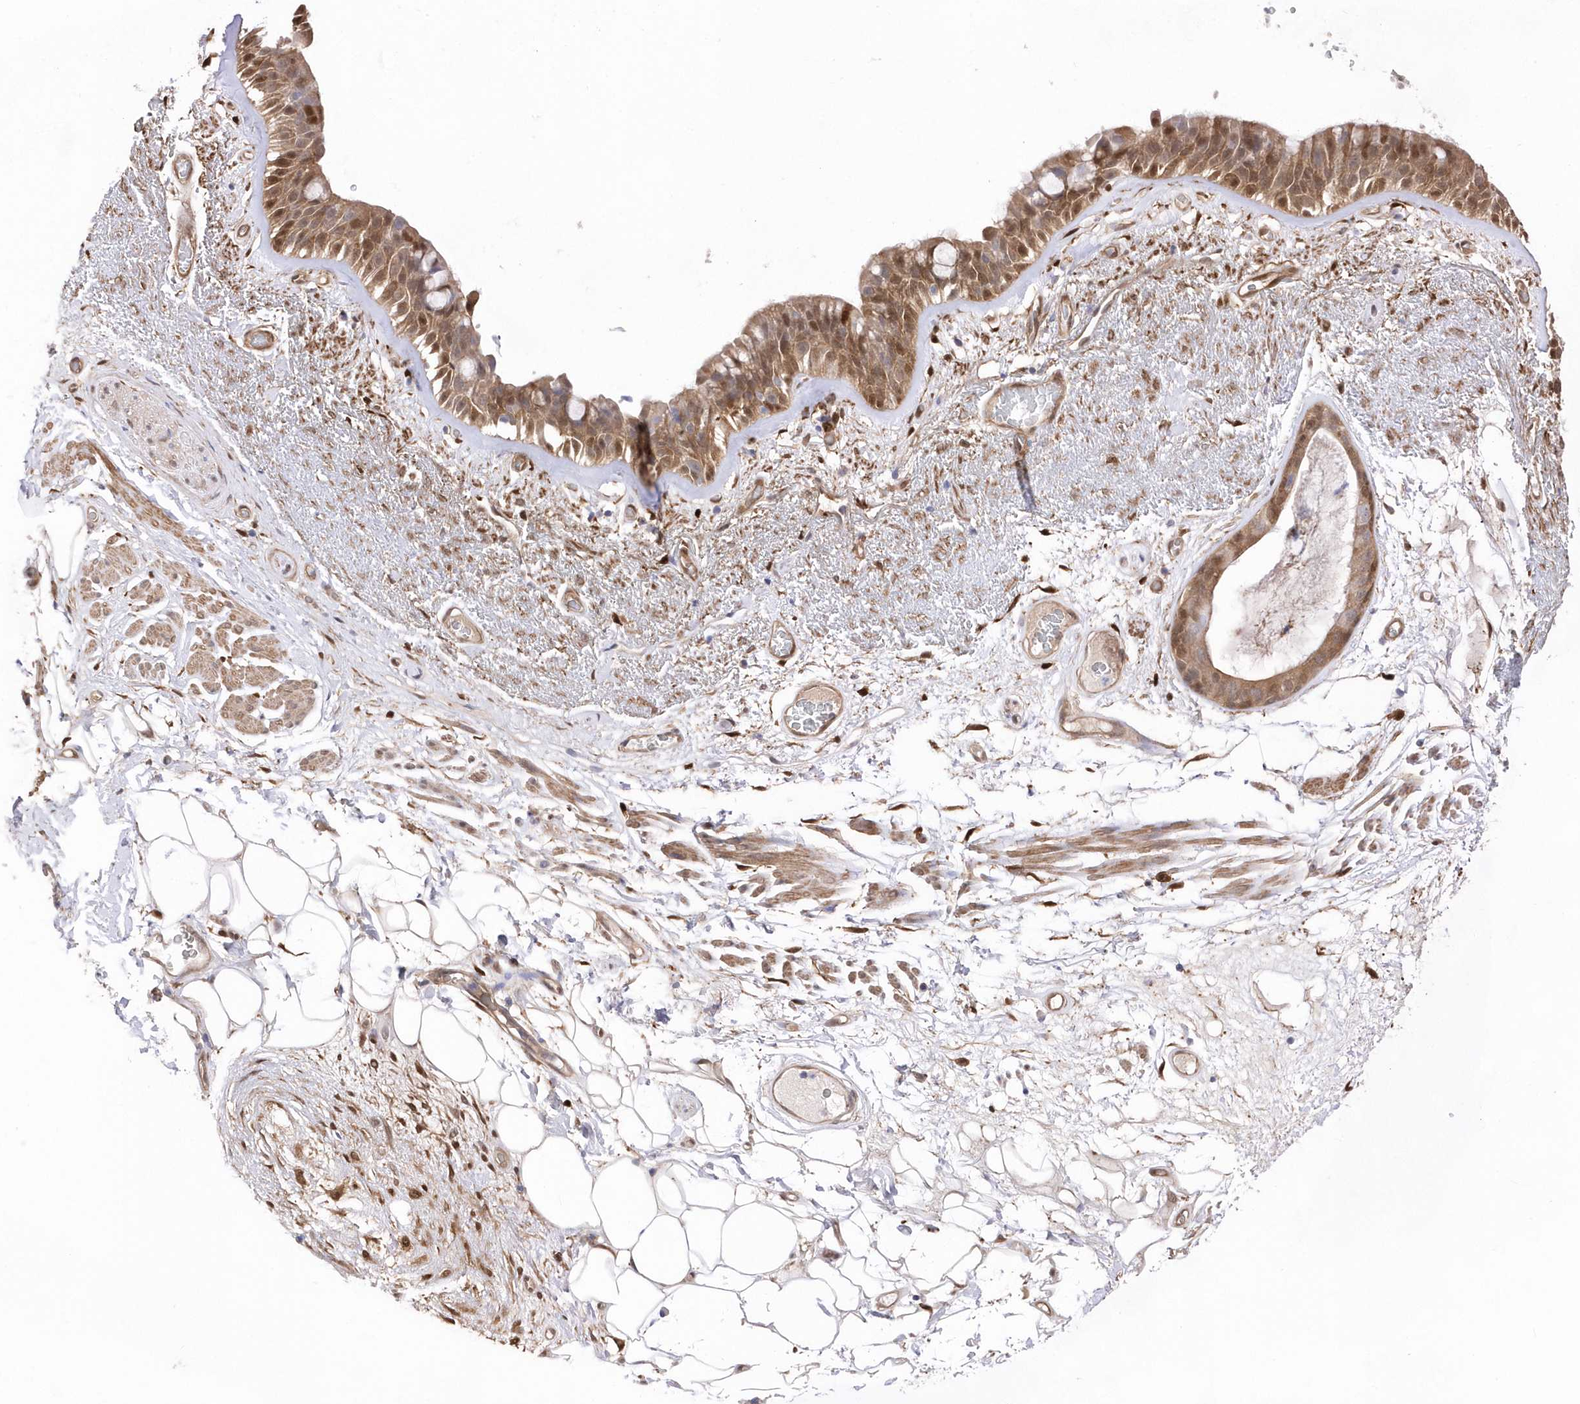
{"staining": {"intensity": "moderate", "quantity": ">75%", "location": "cytoplasmic/membranous,nuclear"}, "tissue": "bronchus", "cell_type": "Respiratory epithelial cells", "image_type": "normal", "snomed": [{"axis": "morphology", "description": "Normal tissue, NOS"}, {"axis": "morphology", "description": "Squamous cell carcinoma, NOS"}, {"axis": "topography", "description": "Lymph node"}, {"axis": "topography", "description": "Bronchus"}, {"axis": "topography", "description": "Lung"}], "caption": "This micrograph exhibits immunohistochemistry (IHC) staining of benign human bronchus, with medium moderate cytoplasmic/membranous,nuclear staining in approximately >75% of respiratory epithelial cells.", "gene": "BDH2", "patient": {"sex": "male", "age": 66}}